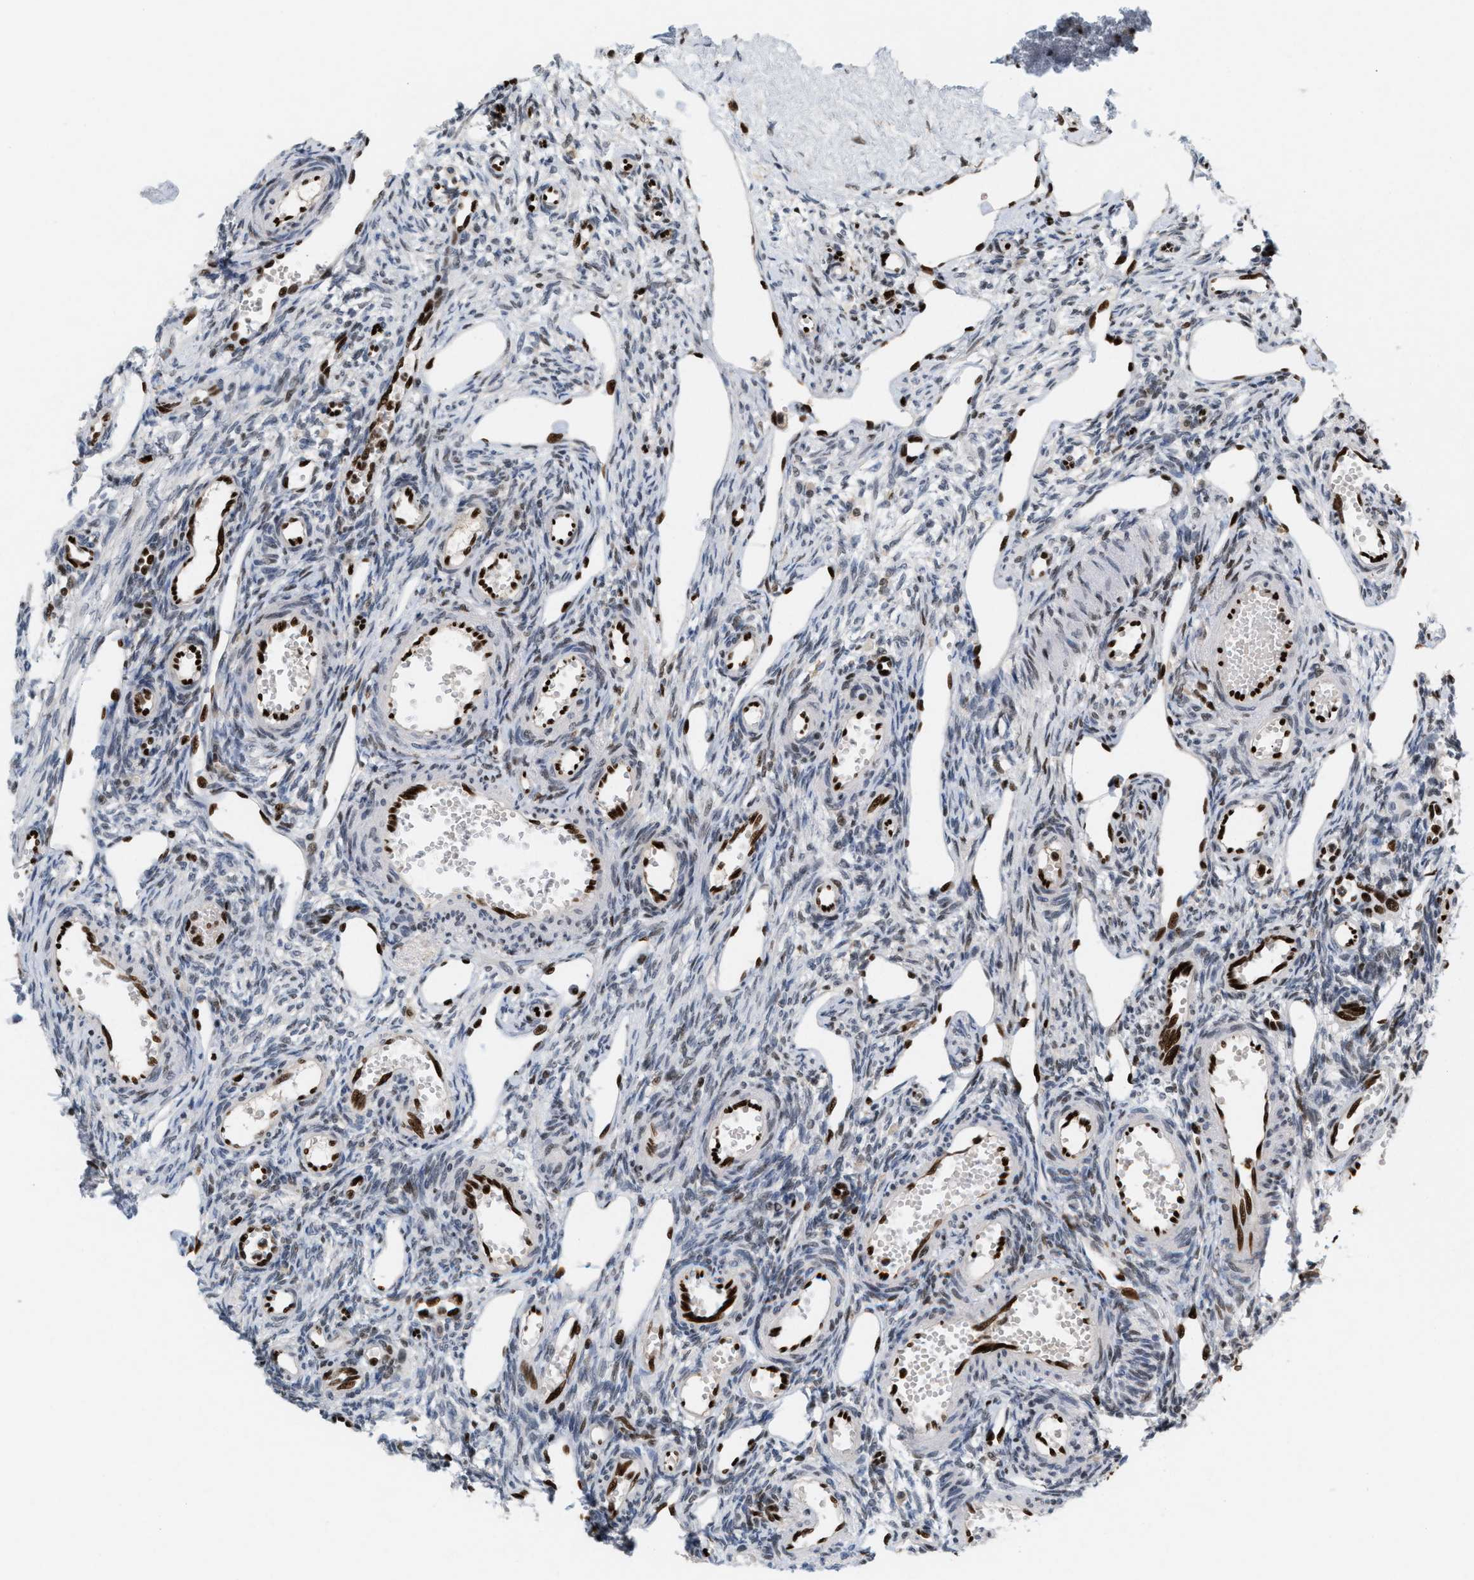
{"staining": {"intensity": "strong", "quantity": "25%-75%", "location": "nuclear"}, "tissue": "ovary", "cell_type": "Follicle cells", "image_type": "normal", "snomed": [{"axis": "morphology", "description": "Normal tissue, NOS"}, {"axis": "topography", "description": "Ovary"}], "caption": "Strong nuclear staining for a protein is identified in approximately 25%-75% of follicle cells of normal ovary using immunohistochemistry.", "gene": "C17orf49", "patient": {"sex": "female", "age": 33}}